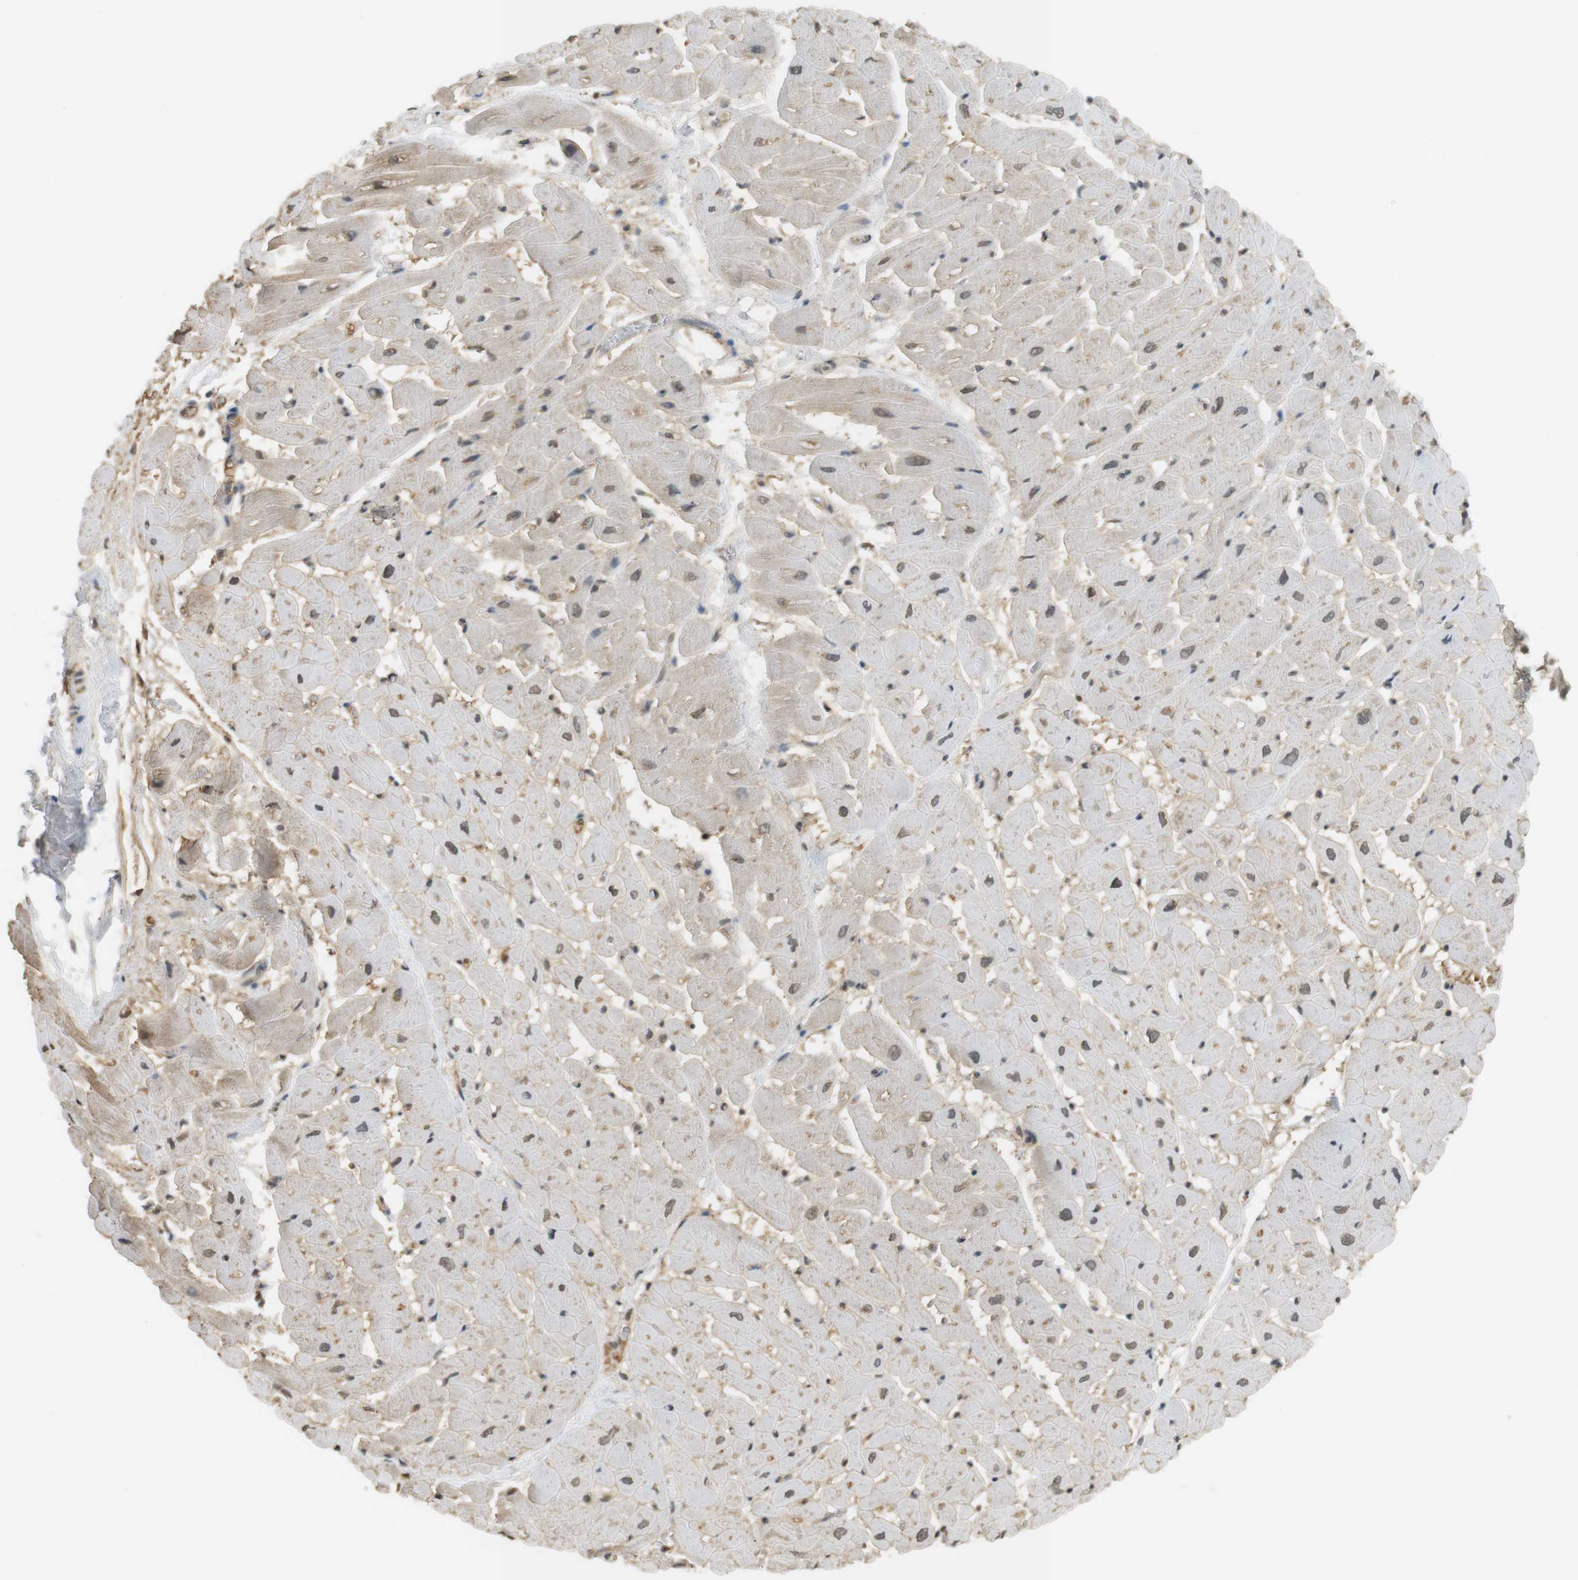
{"staining": {"intensity": "weak", "quantity": "25%-75%", "location": "cytoplasmic/membranous,nuclear"}, "tissue": "heart muscle", "cell_type": "Cardiomyocytes", "image_type": "normal", "snomed": [{"axis": "morphology", "description": "Normal tissue, NOS"}, {"axis": "topography", "description": "Heart"}], "caption": "This is a micrograph of immunohistochemistry (IHC) staining of unremarkable heart muscle, which shows weak staining in the cytoplasmic/membranous,nuclear of cardiomyocytes.", "gene": "SRR", "patient": {"sex": "male", "age": 45}}